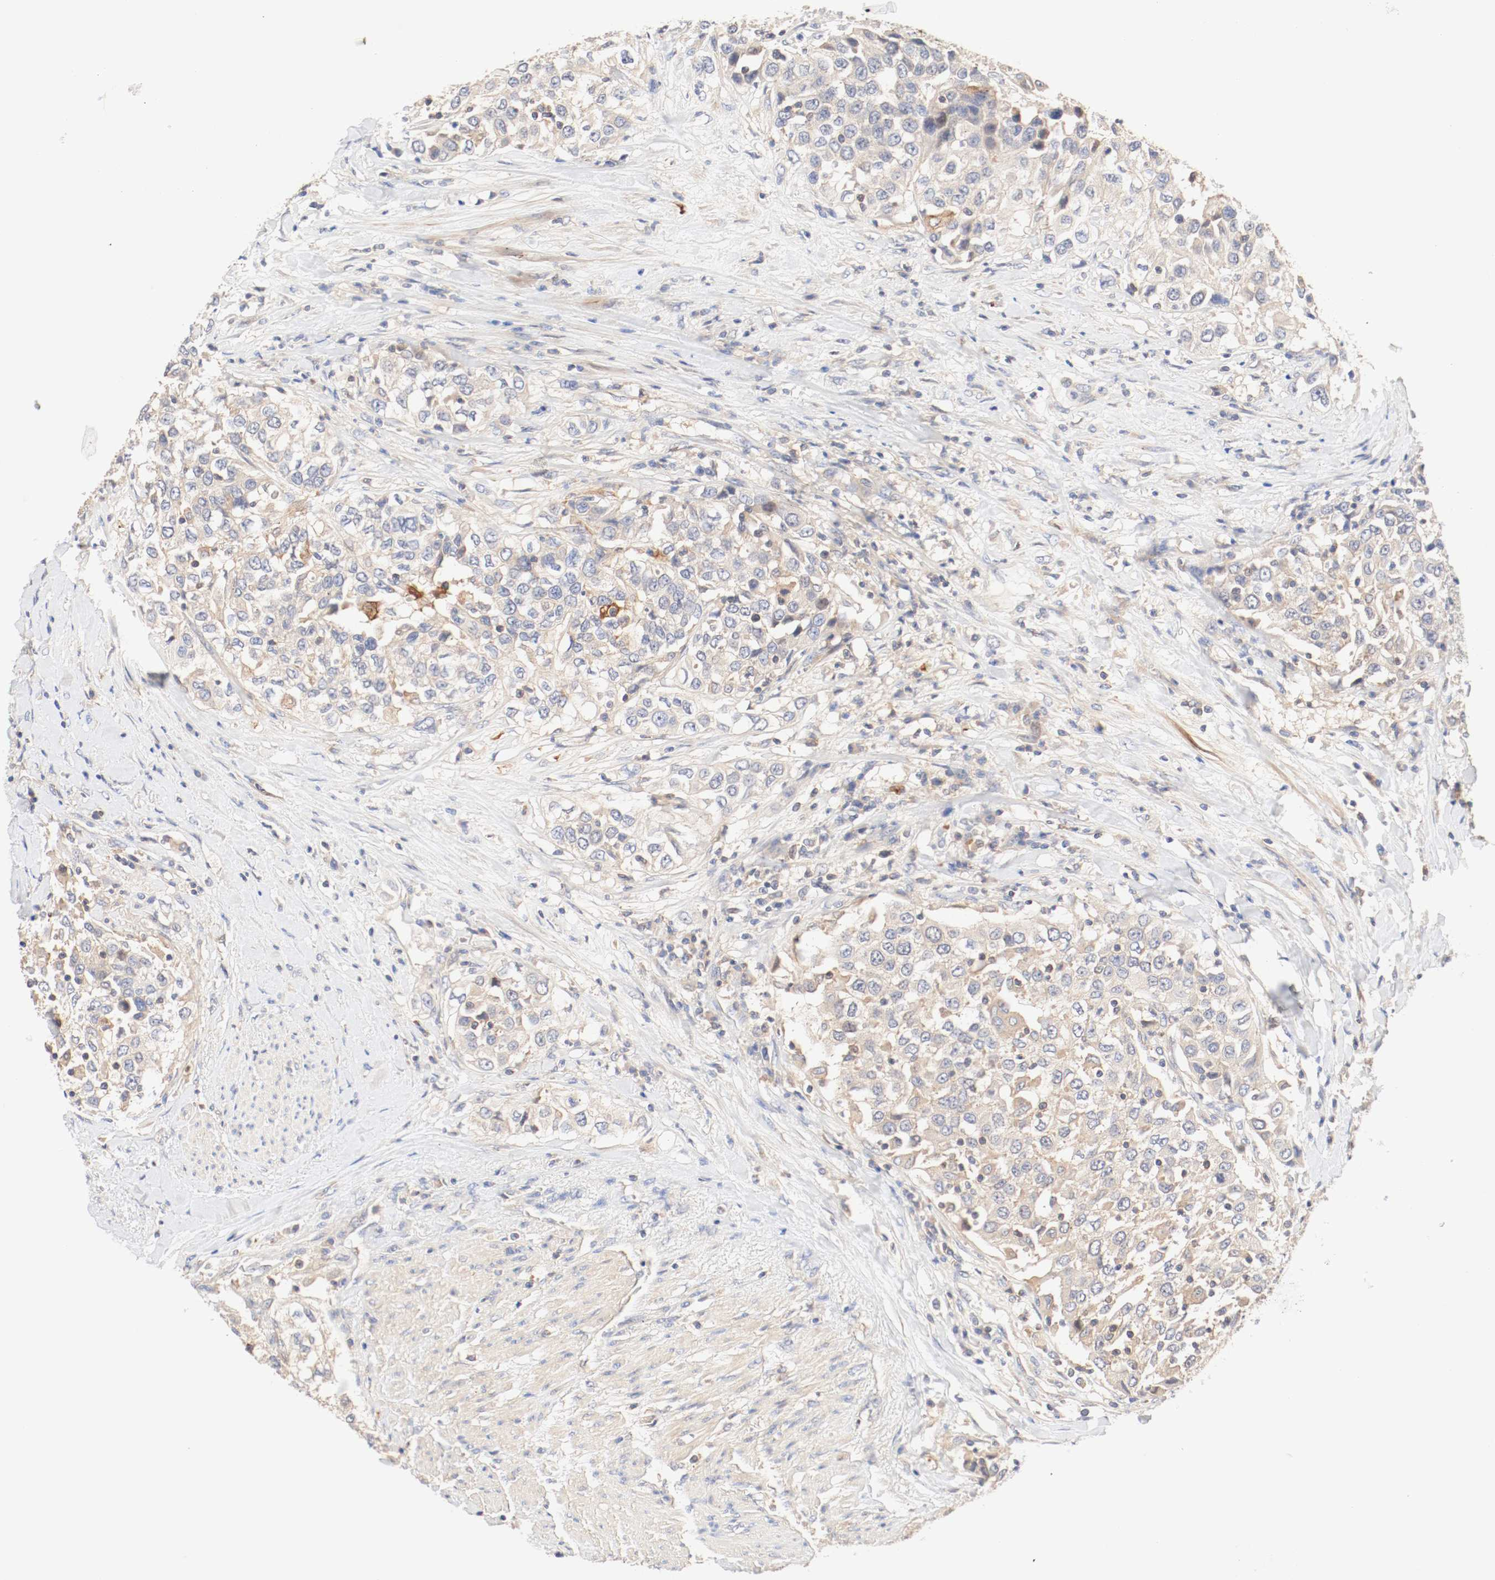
{"staining": {"intensity": "moderate", "quantity": "25%-75%", "location": "cytoplasmic/membranous"}, "tissue": "urothelial cancer", "cell_type": "Tumor cells", "image_type": "cancer", "snomed": [{"axis": "morphology", "description": "Urothelial carcinoma, High grade"}, {"axis": "topography", "description": "Urinary bladder"}], "caption": "Human high-grade urothelial carcinoma stained with a protein marker shows moderate staining in tumor cells.", "gene": "GIT1", "patient": {"sex": "female", "age": 80}}